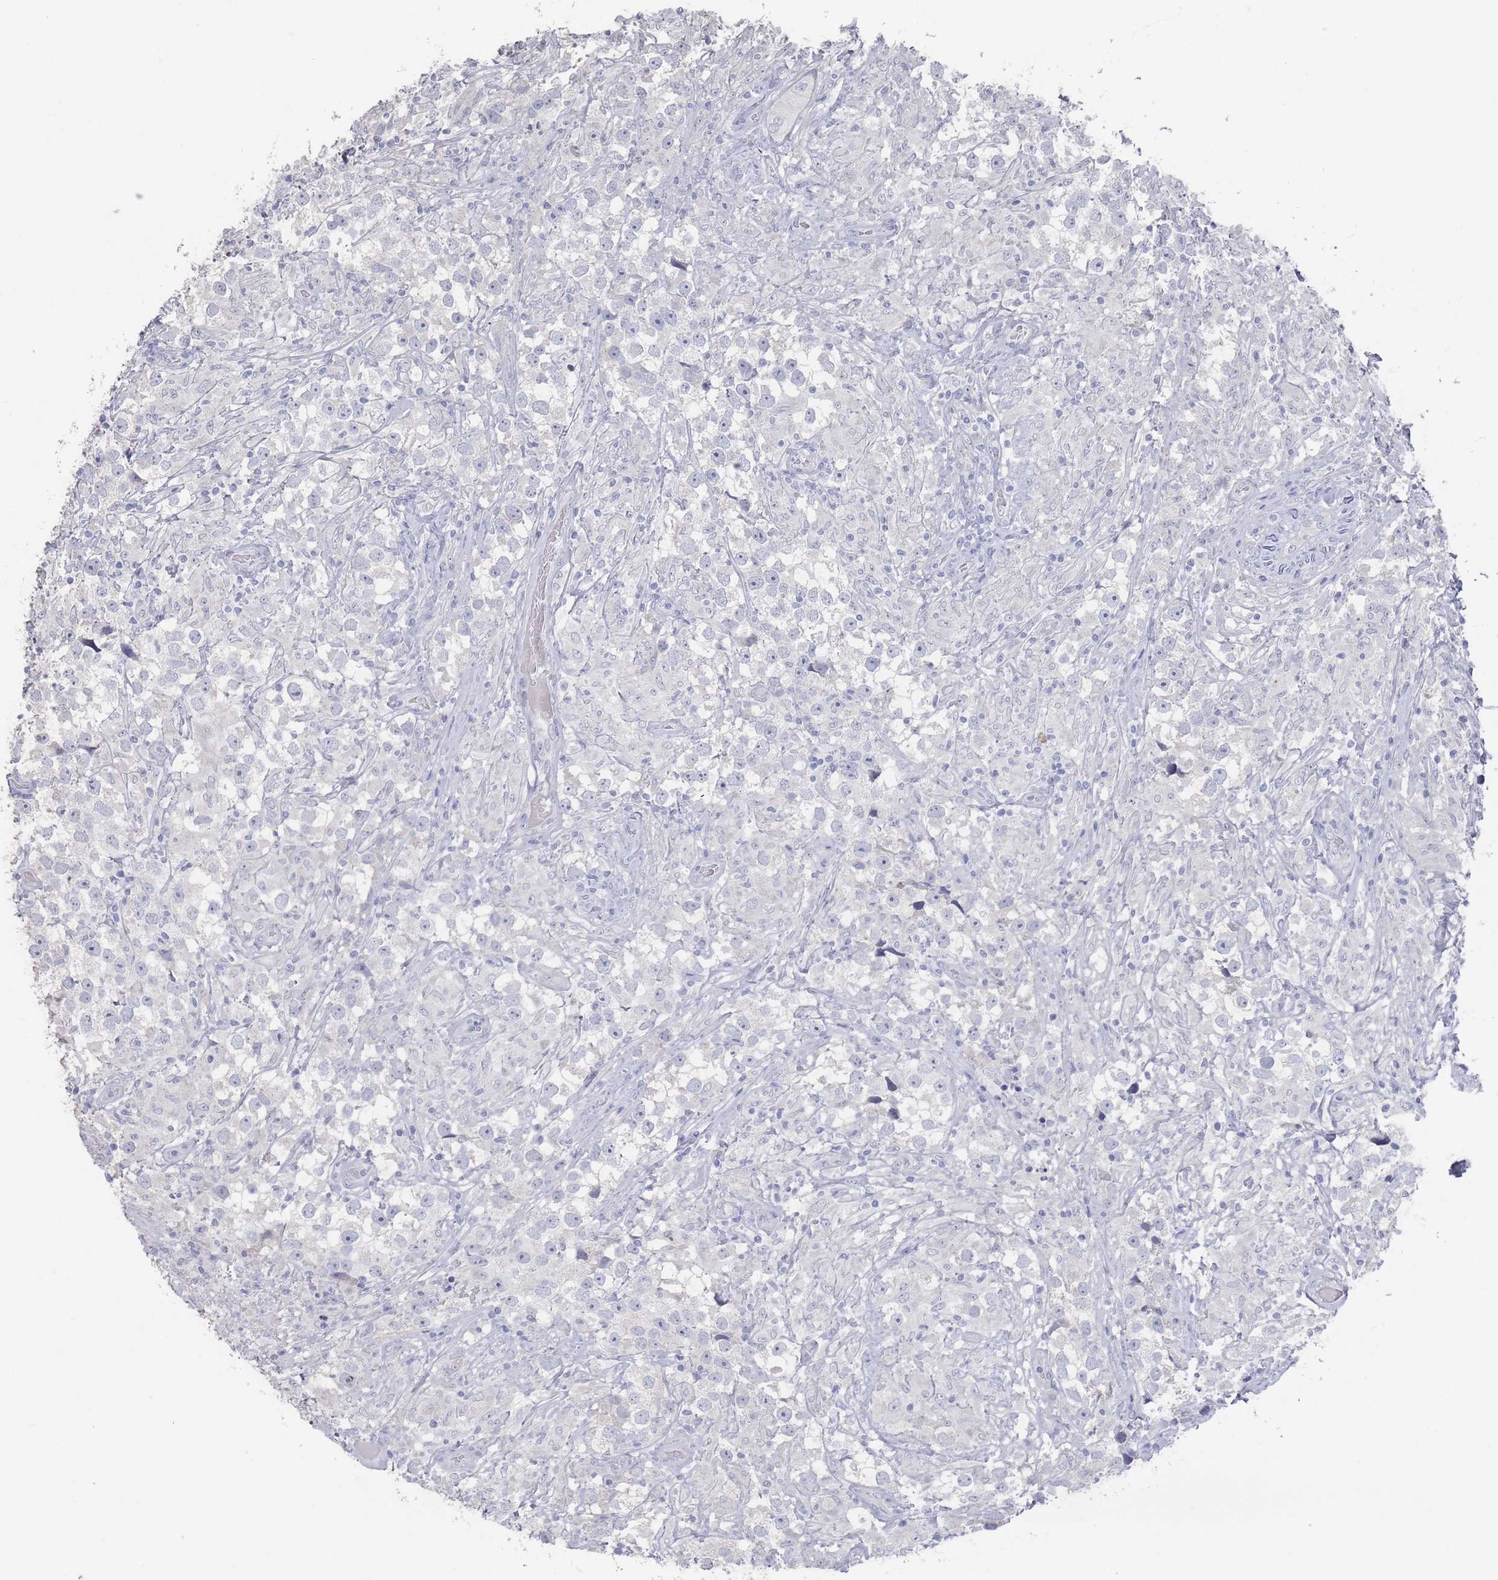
{"staining": {"intensity": "negative", "quantity": "none", "location": "none"}, "tissue": "testis cancer", "cell_type": "Tumor cells", "image_type": "cancer", "snomed": [{"axis": "morphology", "description": "Seminoma, NOS"}, {"axis": "topography", "description": "Testis"}], "caption": "Tumor cells show no significant protein expression in seminoma (testis). (DAB (3,3'-diaminobenzidine) immunohistochemistry with hematoxylin counter stain).", "gene": "PROM2", "patient": {"sex": "male", "age": 46}}